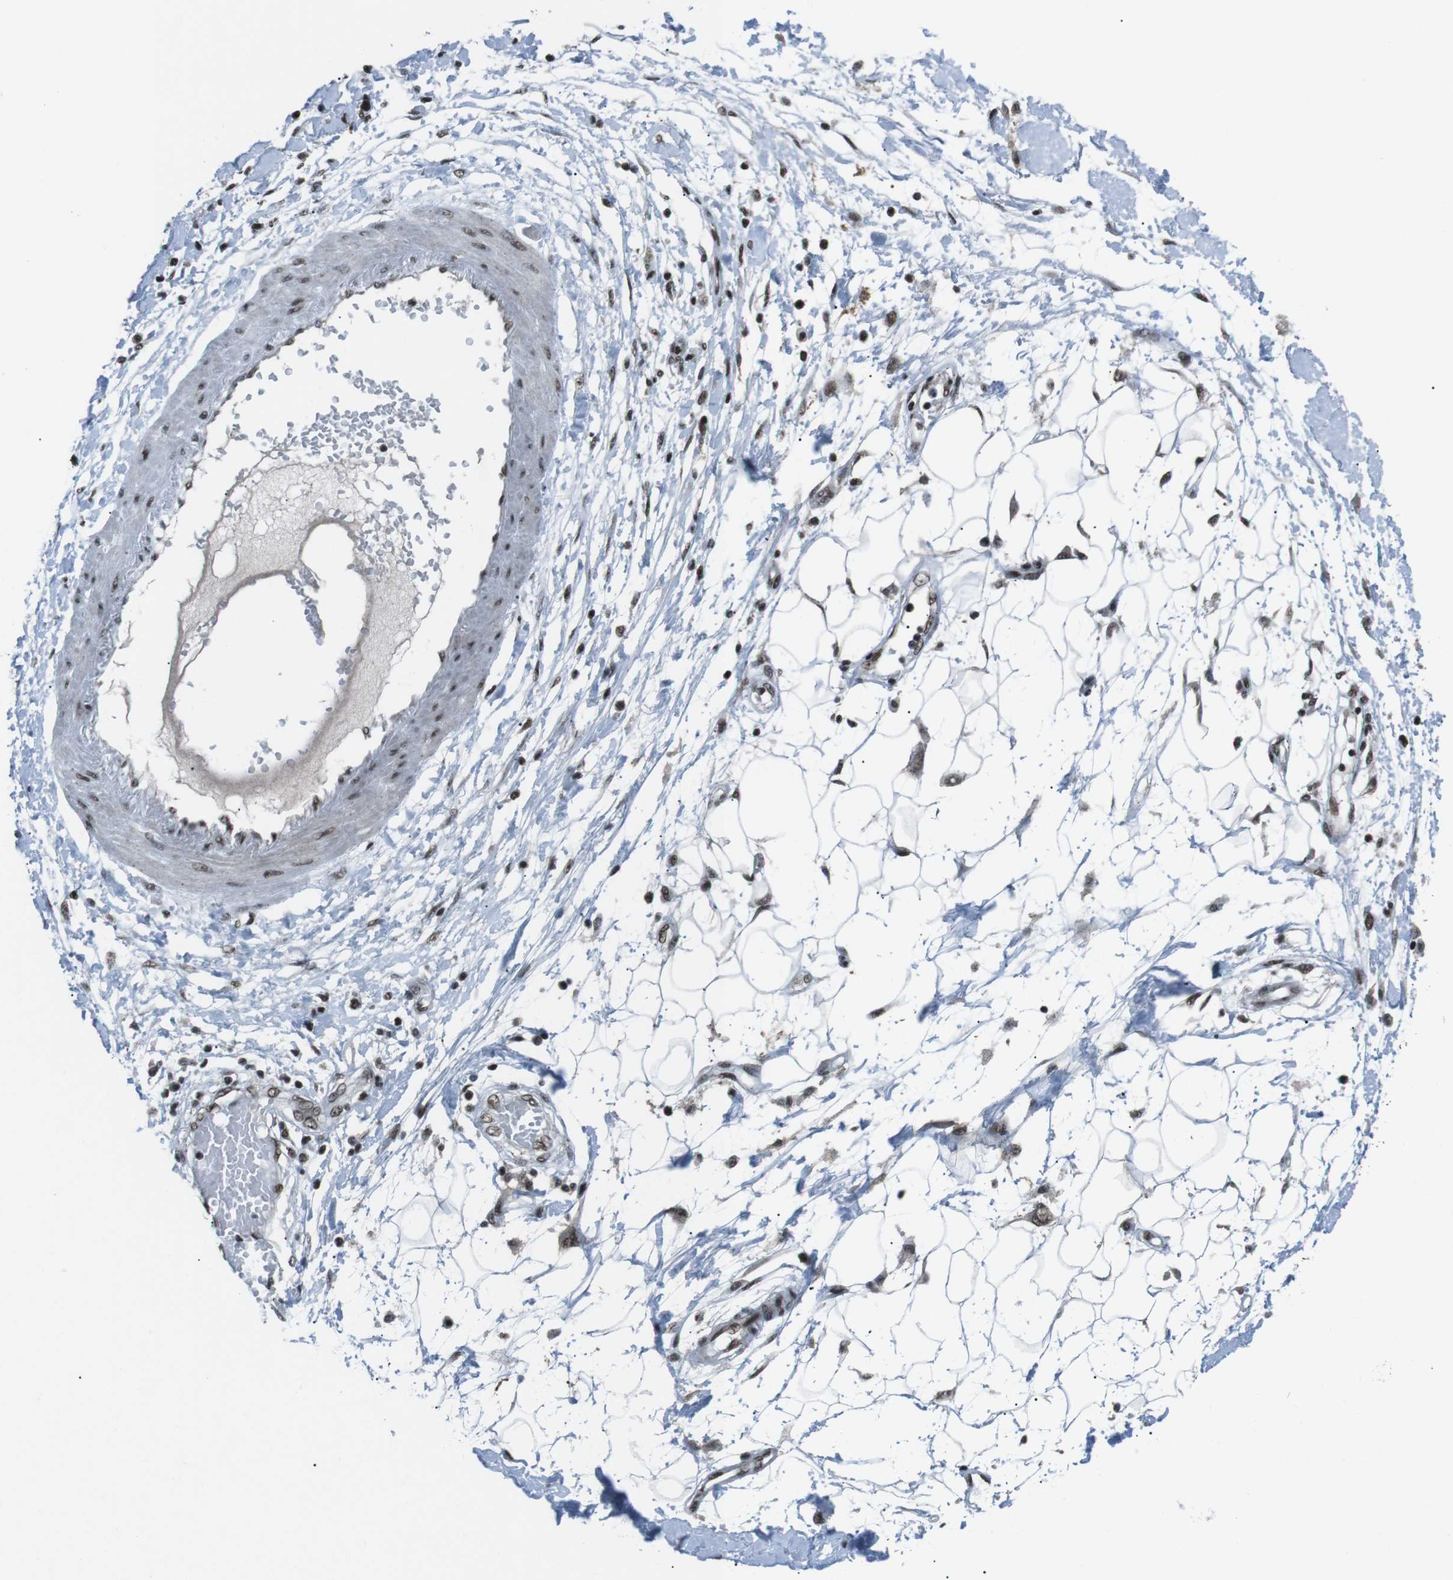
{"staining": {"intensity": "weak", "quantity": "25%-75%", "location": "nuclear"}, "tissue": "adipose tissue", "cell_type": "Adipocytes", "image_type": "normal", "snomed": [{"axis": "morphology", "description": "Normal tissue, NOS"}, {"axis": "morphology", "description": "Squamous cell carcinoma, NOS"}, {"axis": "topography", "description": "Skin"}, {"axis": "topography", "description": "Peripheral nerve tissue"}], "caption": "IHC of unremarkable human adipose tissue demonstrates low levels of weak nuclear expression in about 25%-75% of adipocytes.", "gene": "TAF1", "patient": {"sex": "male", "age": 83}}